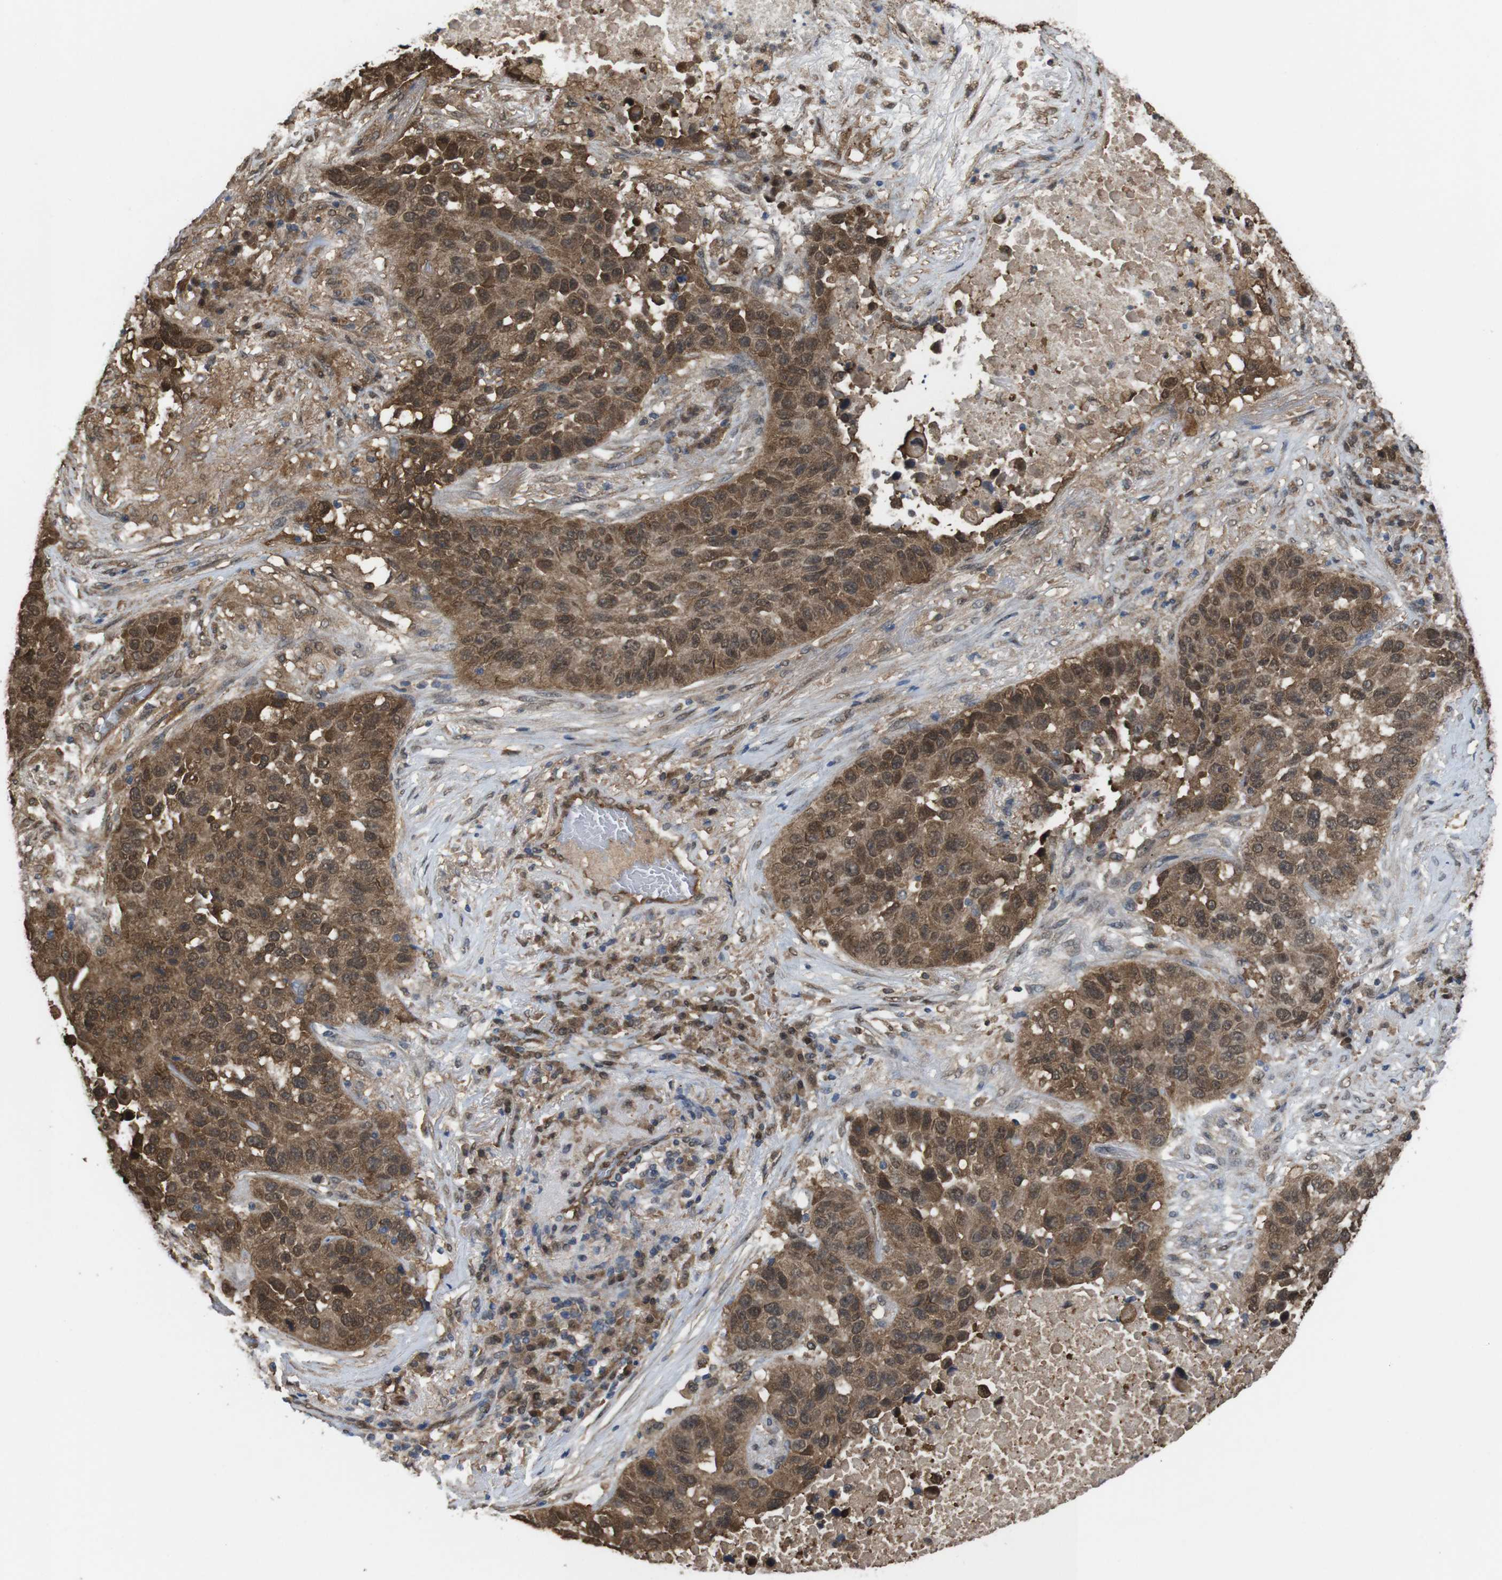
{"staining": {"intensity": "moderate", "quantity": ">75%", "location": "cytoplasmic/membranous,nuclear"}, "tissue": "lung cancer", "cell_type": "Tumor cells", "image_type": "cancer", "snomed": [{"axis": "morphology", "description": "Squamous cell carcinoma, NOS"}, {"axis": "topography", "description": "Lung"}], "caption": "Lung cancer tissue displays moderate cytoplasmic/membranous and nuclear positivity in about >75% of tumor cells, visualized by immunohistochemistry.", "gene": "YWHAG", "patient": {"sex": "male", "age": 57}}